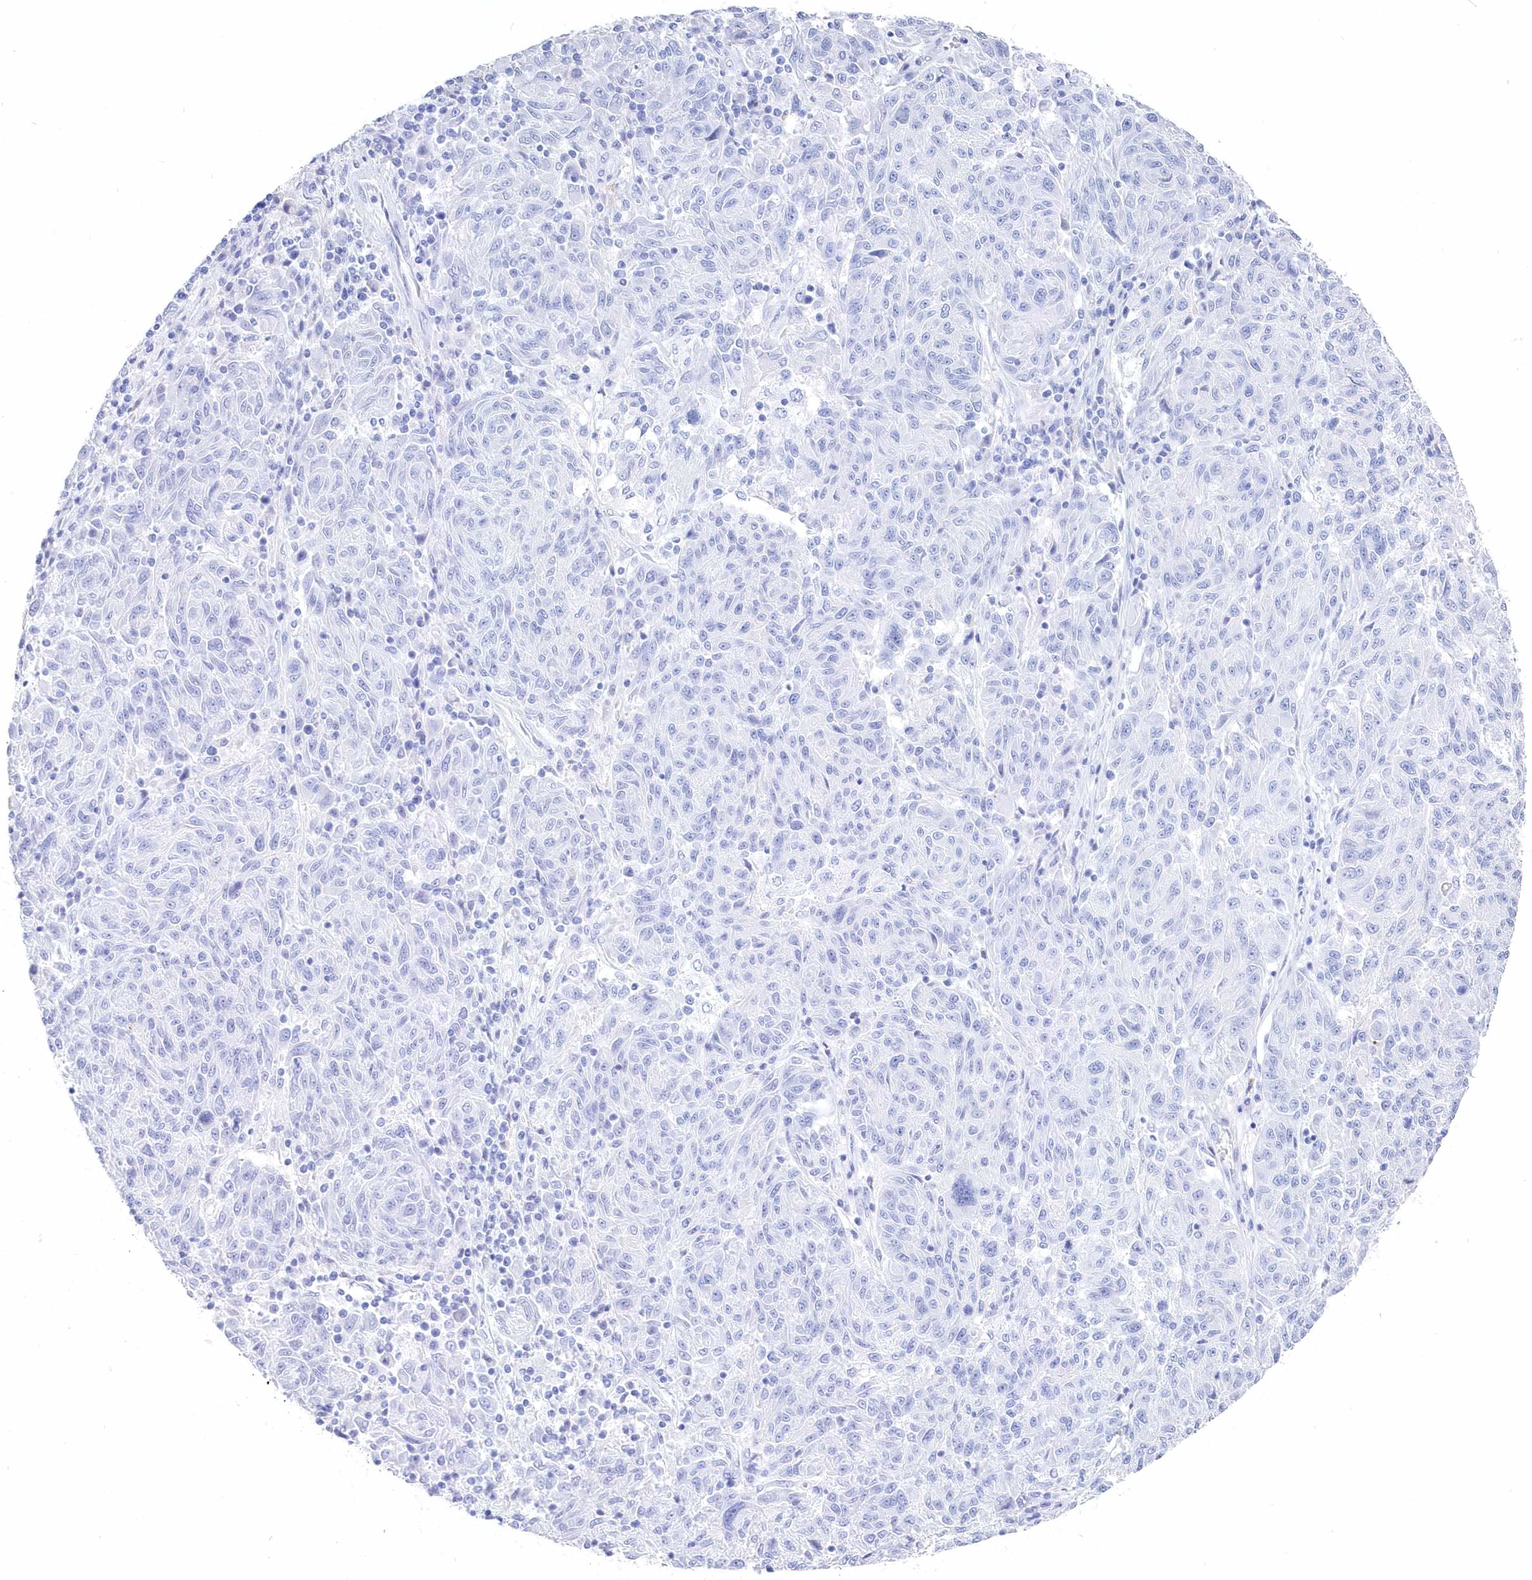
{"staining": {"intensity": "negative", "quantity": "none", "location": "none"}, "tissue": "melanoma", "cell_type": "Tumor cells", "image_type": "cancer", "snomed": [{"axis": "morphology", "description": "Malignant melanoma, NOS"}, {"axis": "topography", "description": "Skin"}], "caption": "Micrograph shows no significant protein expression in tumor cells of melanoma. Nuclei are stained in blue.", "gene": "CSNK1G2", "patient": {"sex": "male", "age": 53}}